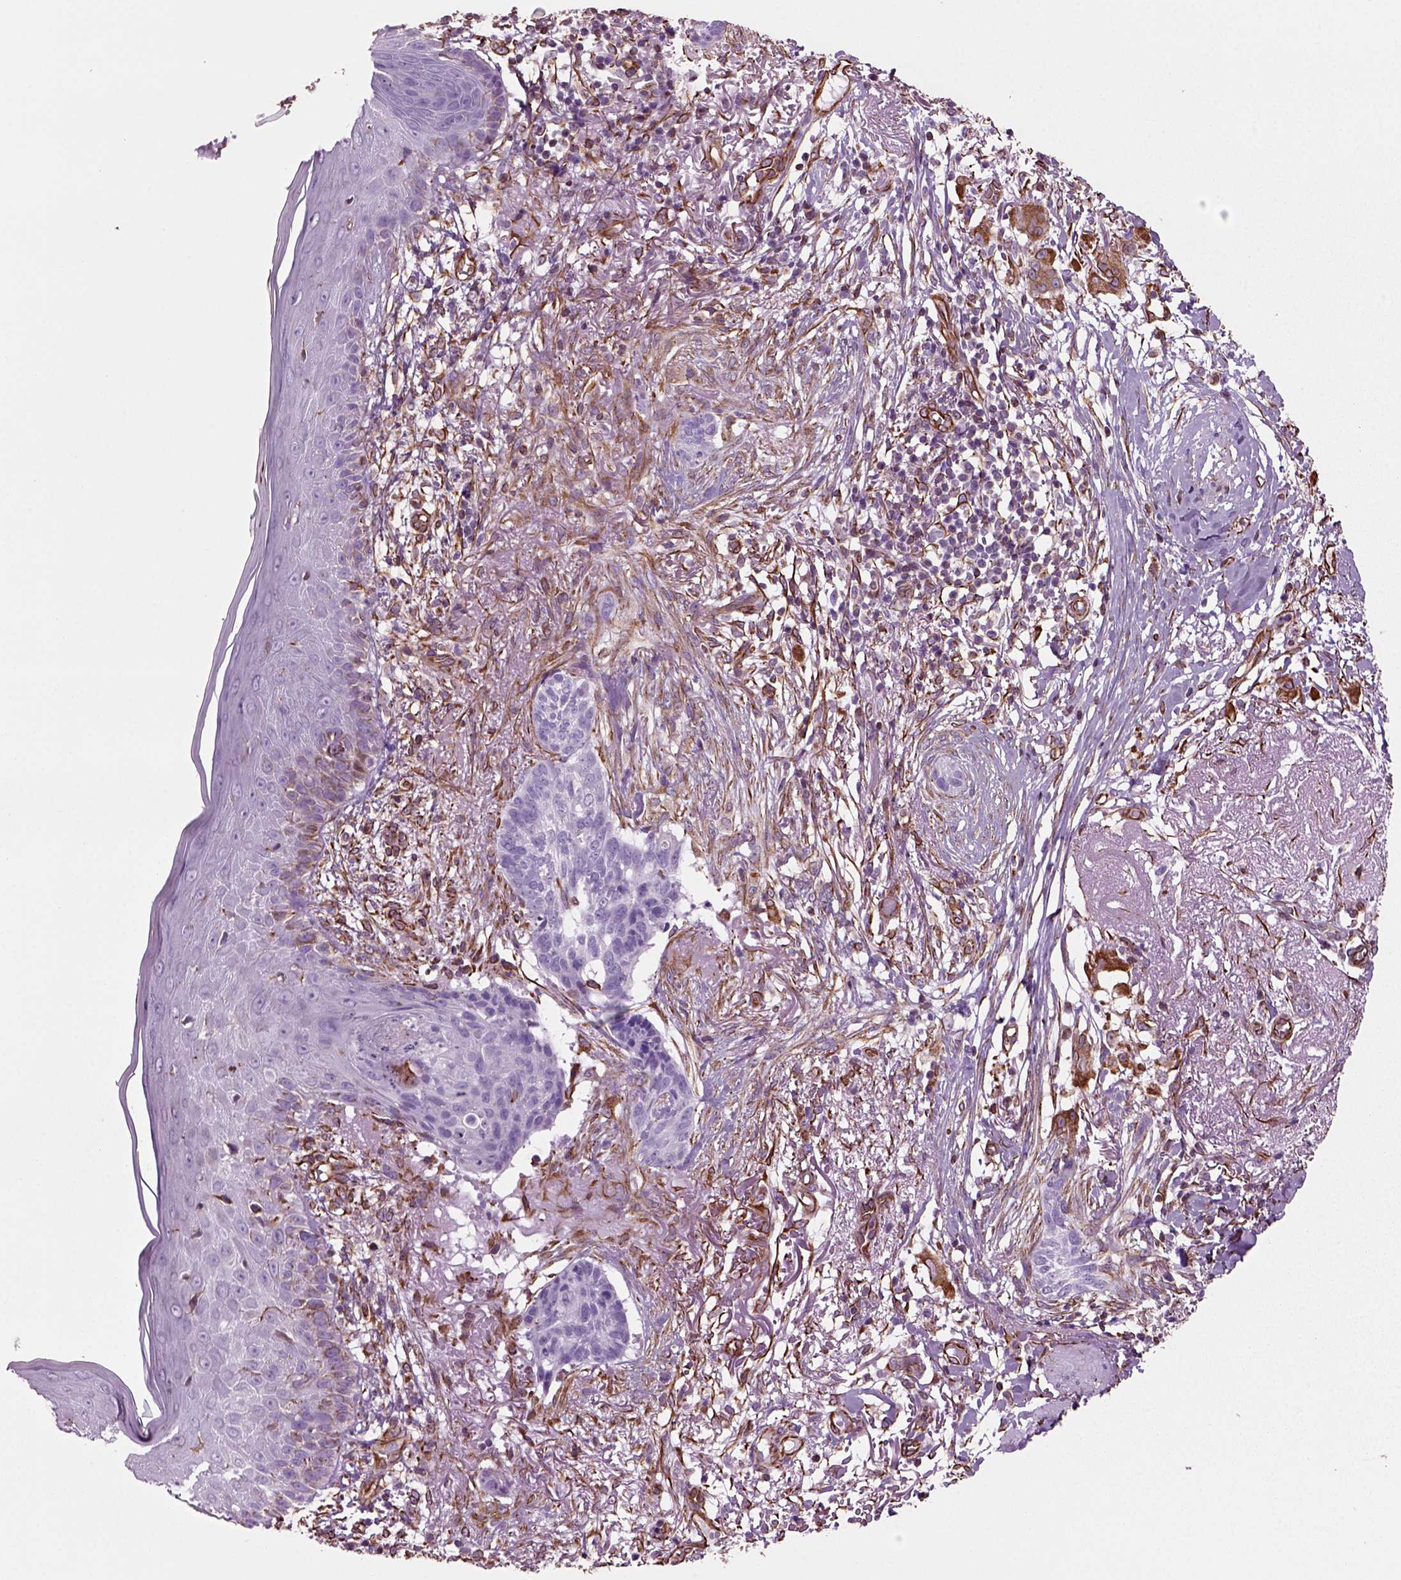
{"staining": {"intensity": "negative", "quantity": "none", "location": "none"}, "tissue": "skin cancer", "cell_type": "Tumor cells", "image_type": "cancer", "snomed": [{"axis": "morphology", "description": "Normal tissue, NOS"}, {"axis": "morphology", "description": "Basal cell carcinoma"}, {"axis": "topography", "description": "Skin"}], "caption": "Immunohistochemical staining of skin cancer (basal cell carcinoma) demonstrates no significant positivity in tumor cells. The staining was performed using DAB (3,3'-diaminobenzidine) to visualize the protein expression in brown, while the nuclei were stained in blue with hematoxylin (Magnification: 20x).", "gene": "ACER3", "patient": {"sex": "male", "age": 84}}